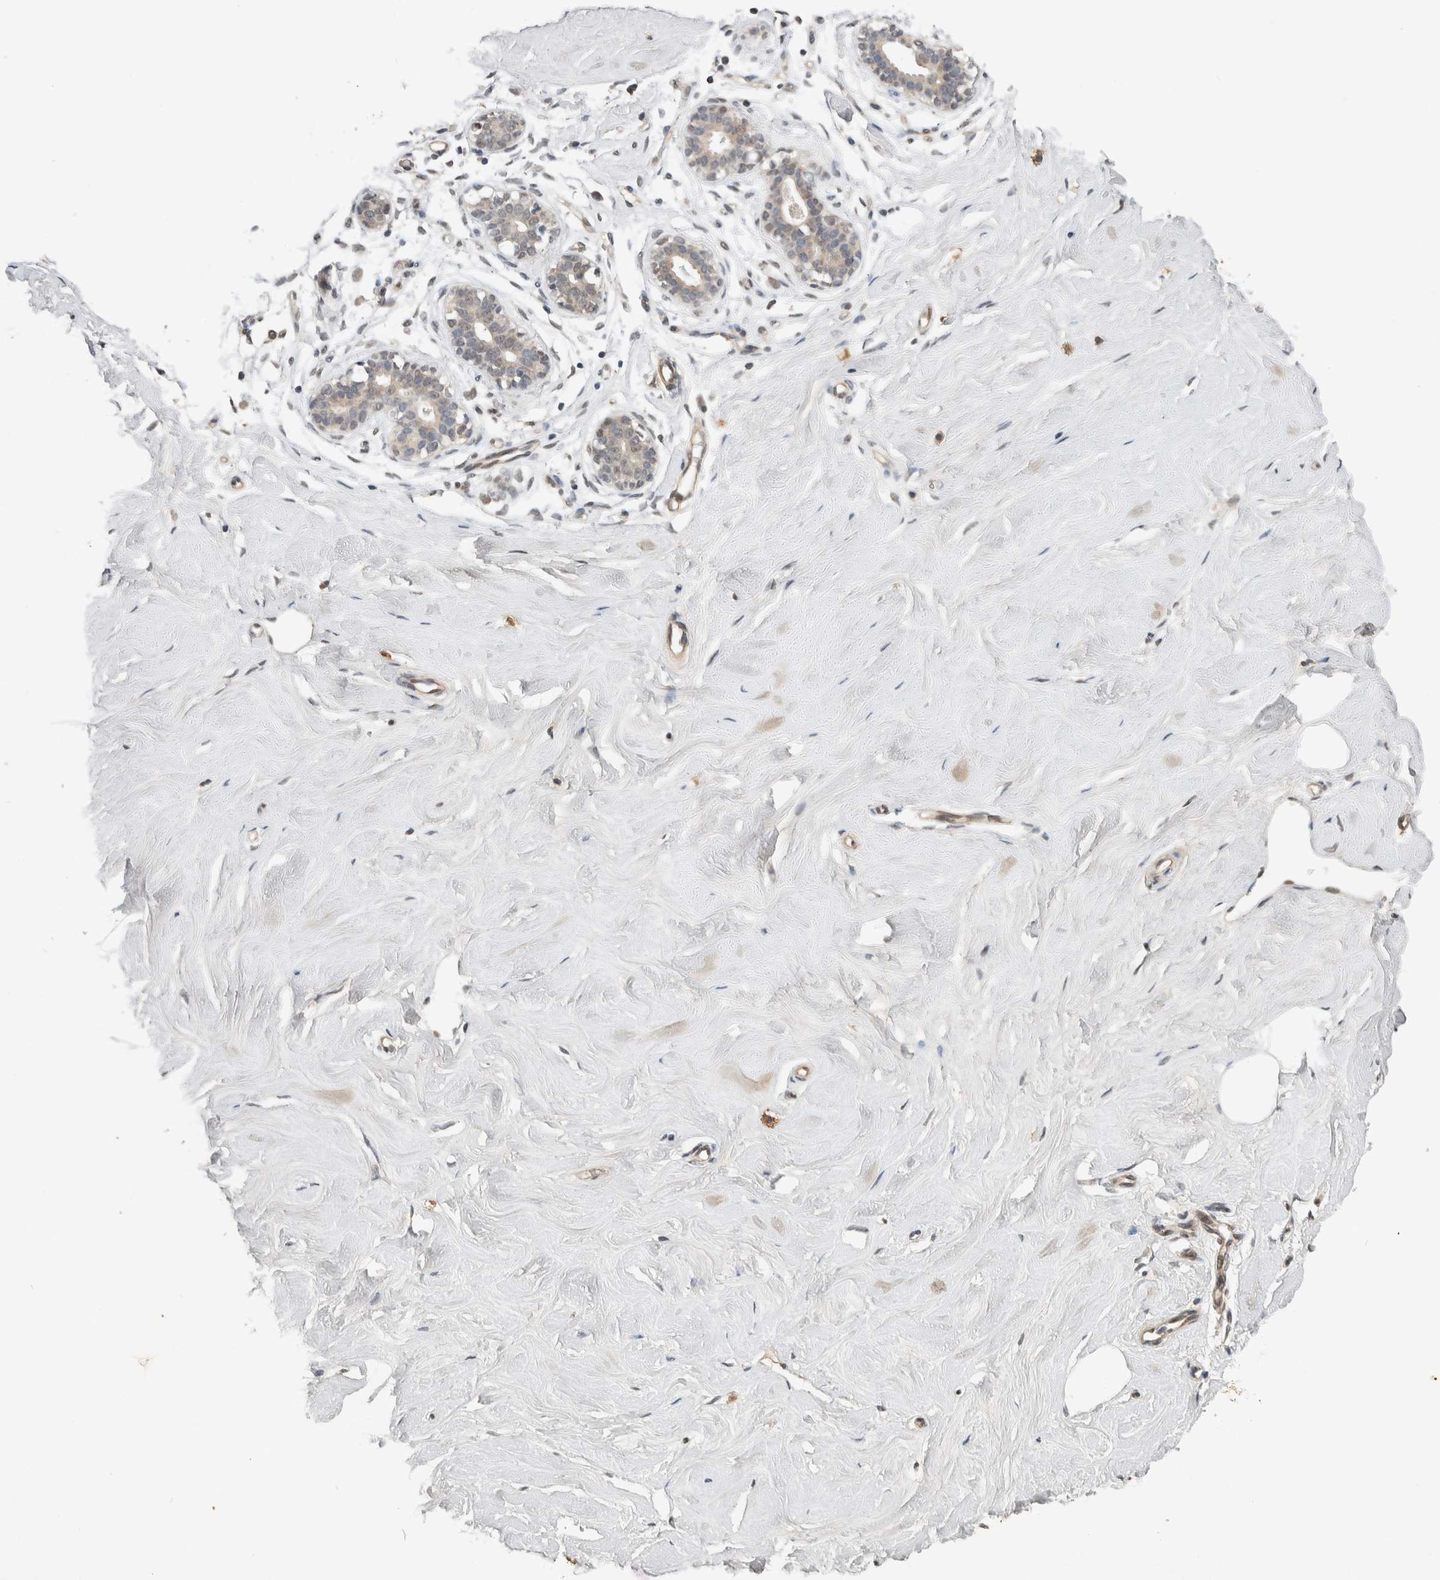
{"staining": {"intensity": "negative", "quantity": "none", "location": "none"}, "tissue": "breast", "cell_type": "Adipocytes", "image_type": "normal", "snomed": [{"axis": "morphology", "description": "Normal tissue, NOS"}, {"axis": "topography", "description": "Breast"}], "caption": "This image is of normal breast stained with IHC to label a protein in brown with the nuclei are counter-stained blue. There is no positivity in adipocytes.", "gene": "CYSRT1", "patient": {"sex": "female", "age": 23}}